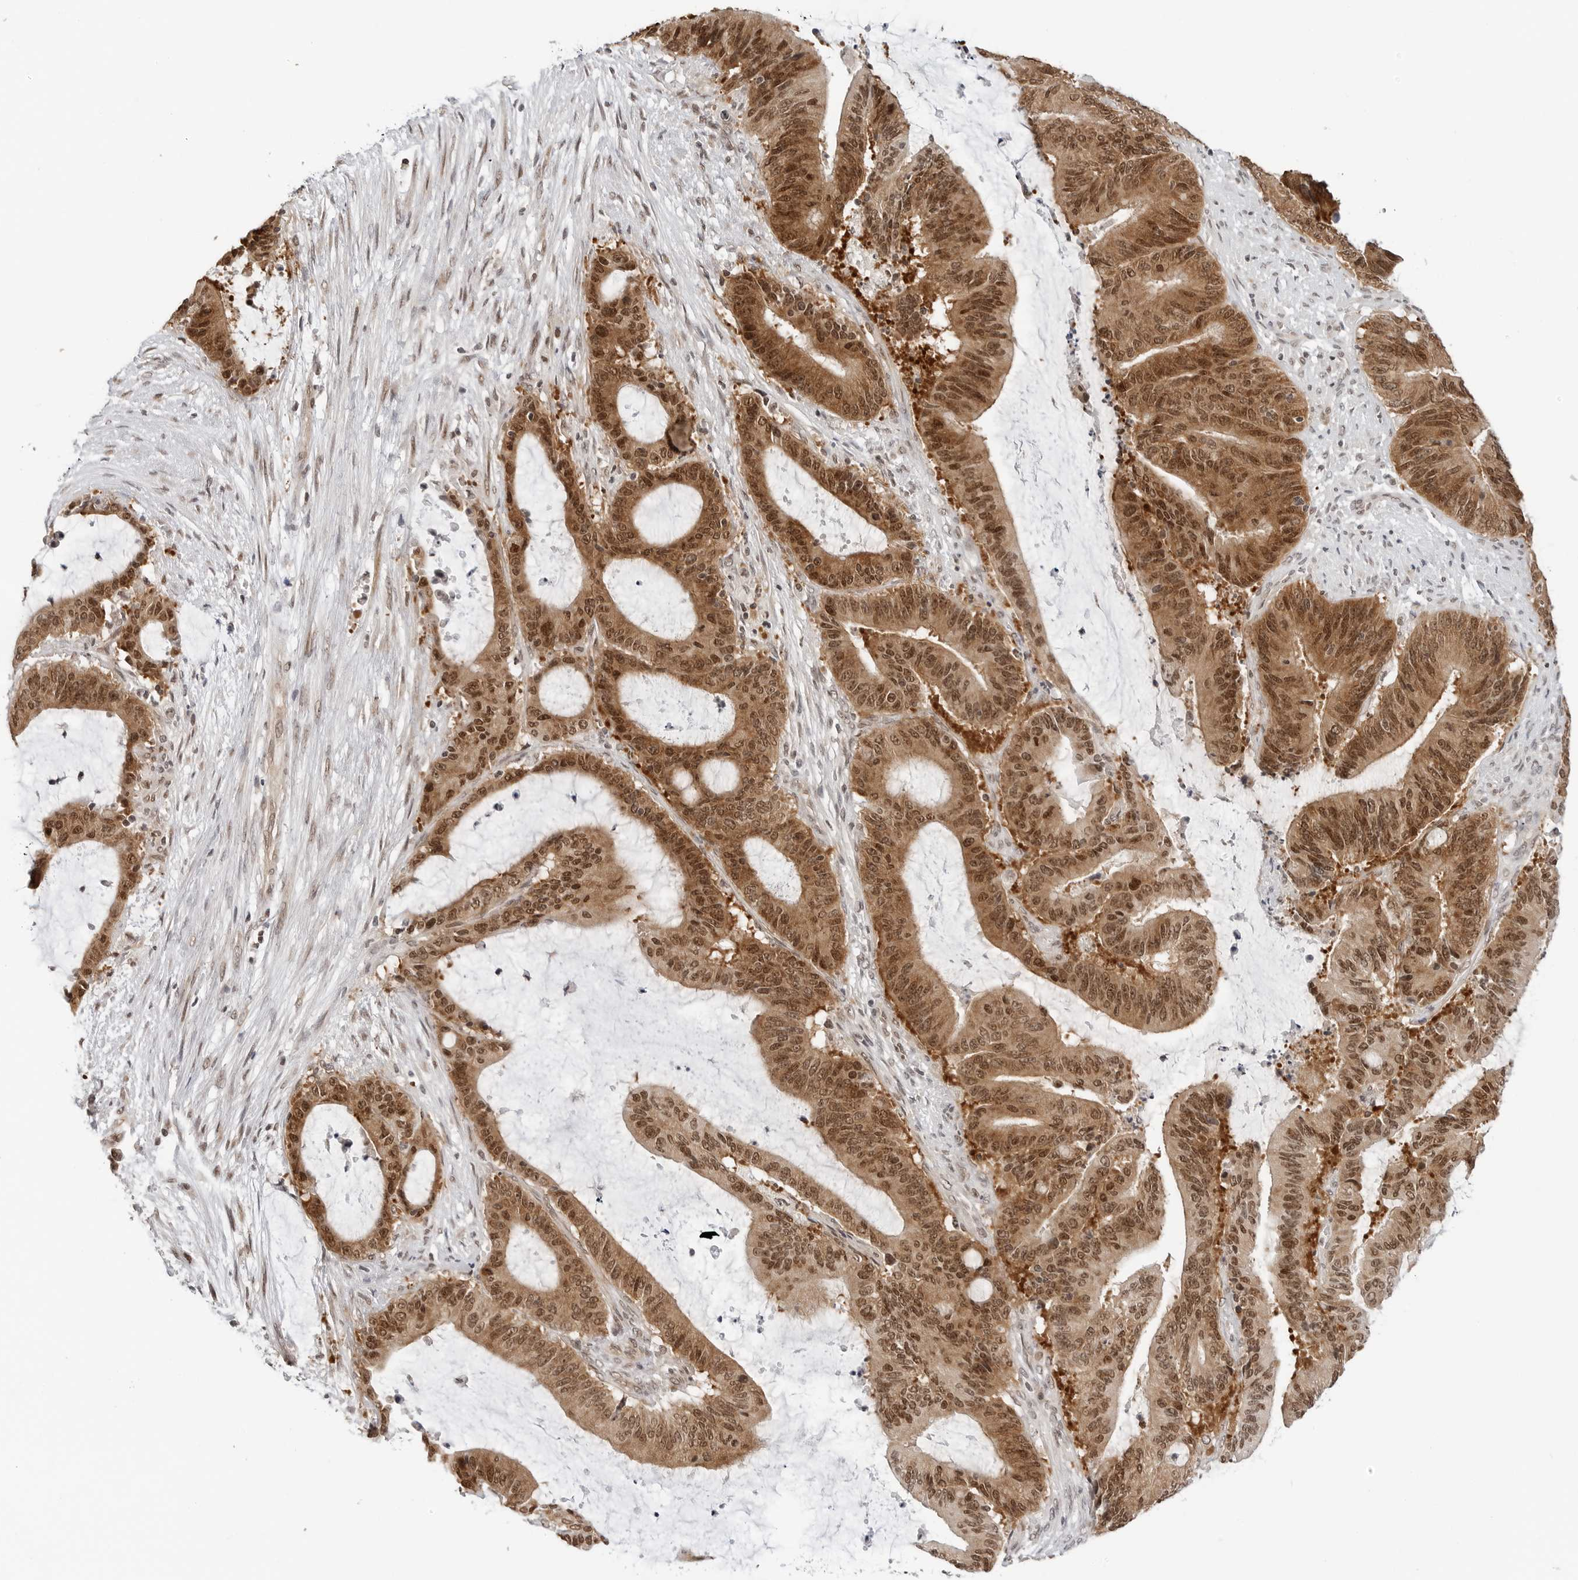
{"staining": {"intensity": "moderate", "quantity": ">75%", "location": "cytoplasmic/membranous,nuclear"}, "tissue": "liver cancer", "cell_type": "Tumor cells", "image_type": "cancer", "snomed": [{"axis": "morphology", "description": "Normal tissue, NOS"}, {"axis": "morphology", "description": "Cholangiocarcinoma"}, {"axis": "topography", "description": "Liver"}, {"axis": "topography", "description": "Peripheral nerve tissue"}], "caption": "Immunohistochemical staining of cholangiocarcinoma (liver) shows medium levels of moderate cytoplasmic/membranous and nuclear staining in about >75% of tumor cells.", "gene": "METAP1", "patient": {"sex": "female", "age": 73}}